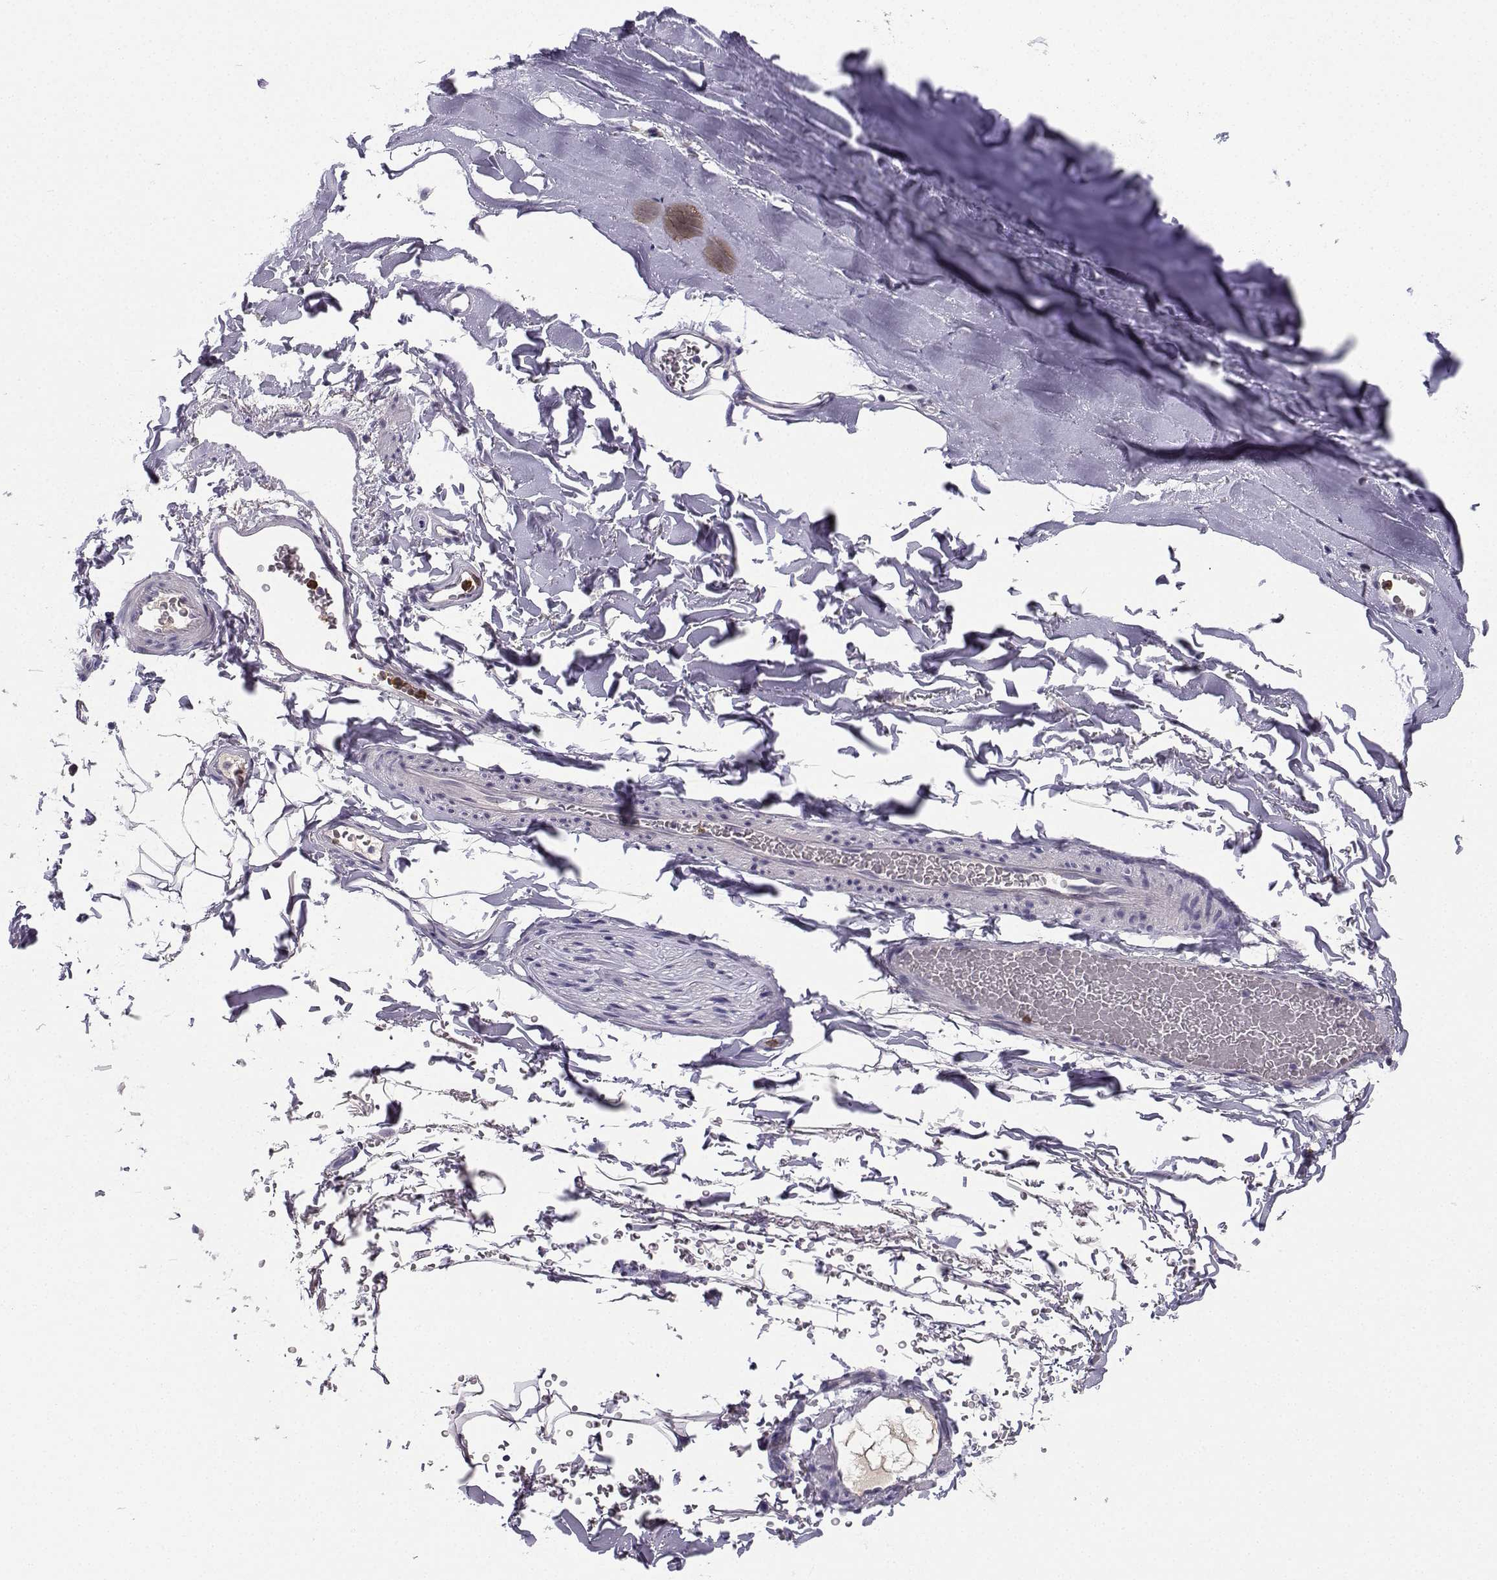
{"staining": {"intensity": "negative", "quantity": "none", "location": "none"}, "tissue": "adipose tissue", "cell_type": "Adipocytes", "image_type": "normal", "snomed": [{"axis": "morphology", "description": "Normal tissue, NOS"}, {"axis": "topography", "description": "Lymph node"}, {"axis": "topography", "description": "Bronchus"}], "caption": "Photomicrograph shows no significant protein staining in adipocytes of normal adipose tissue.", "gene": "CALY", "patient": {"sex": "female", "age": 70}}